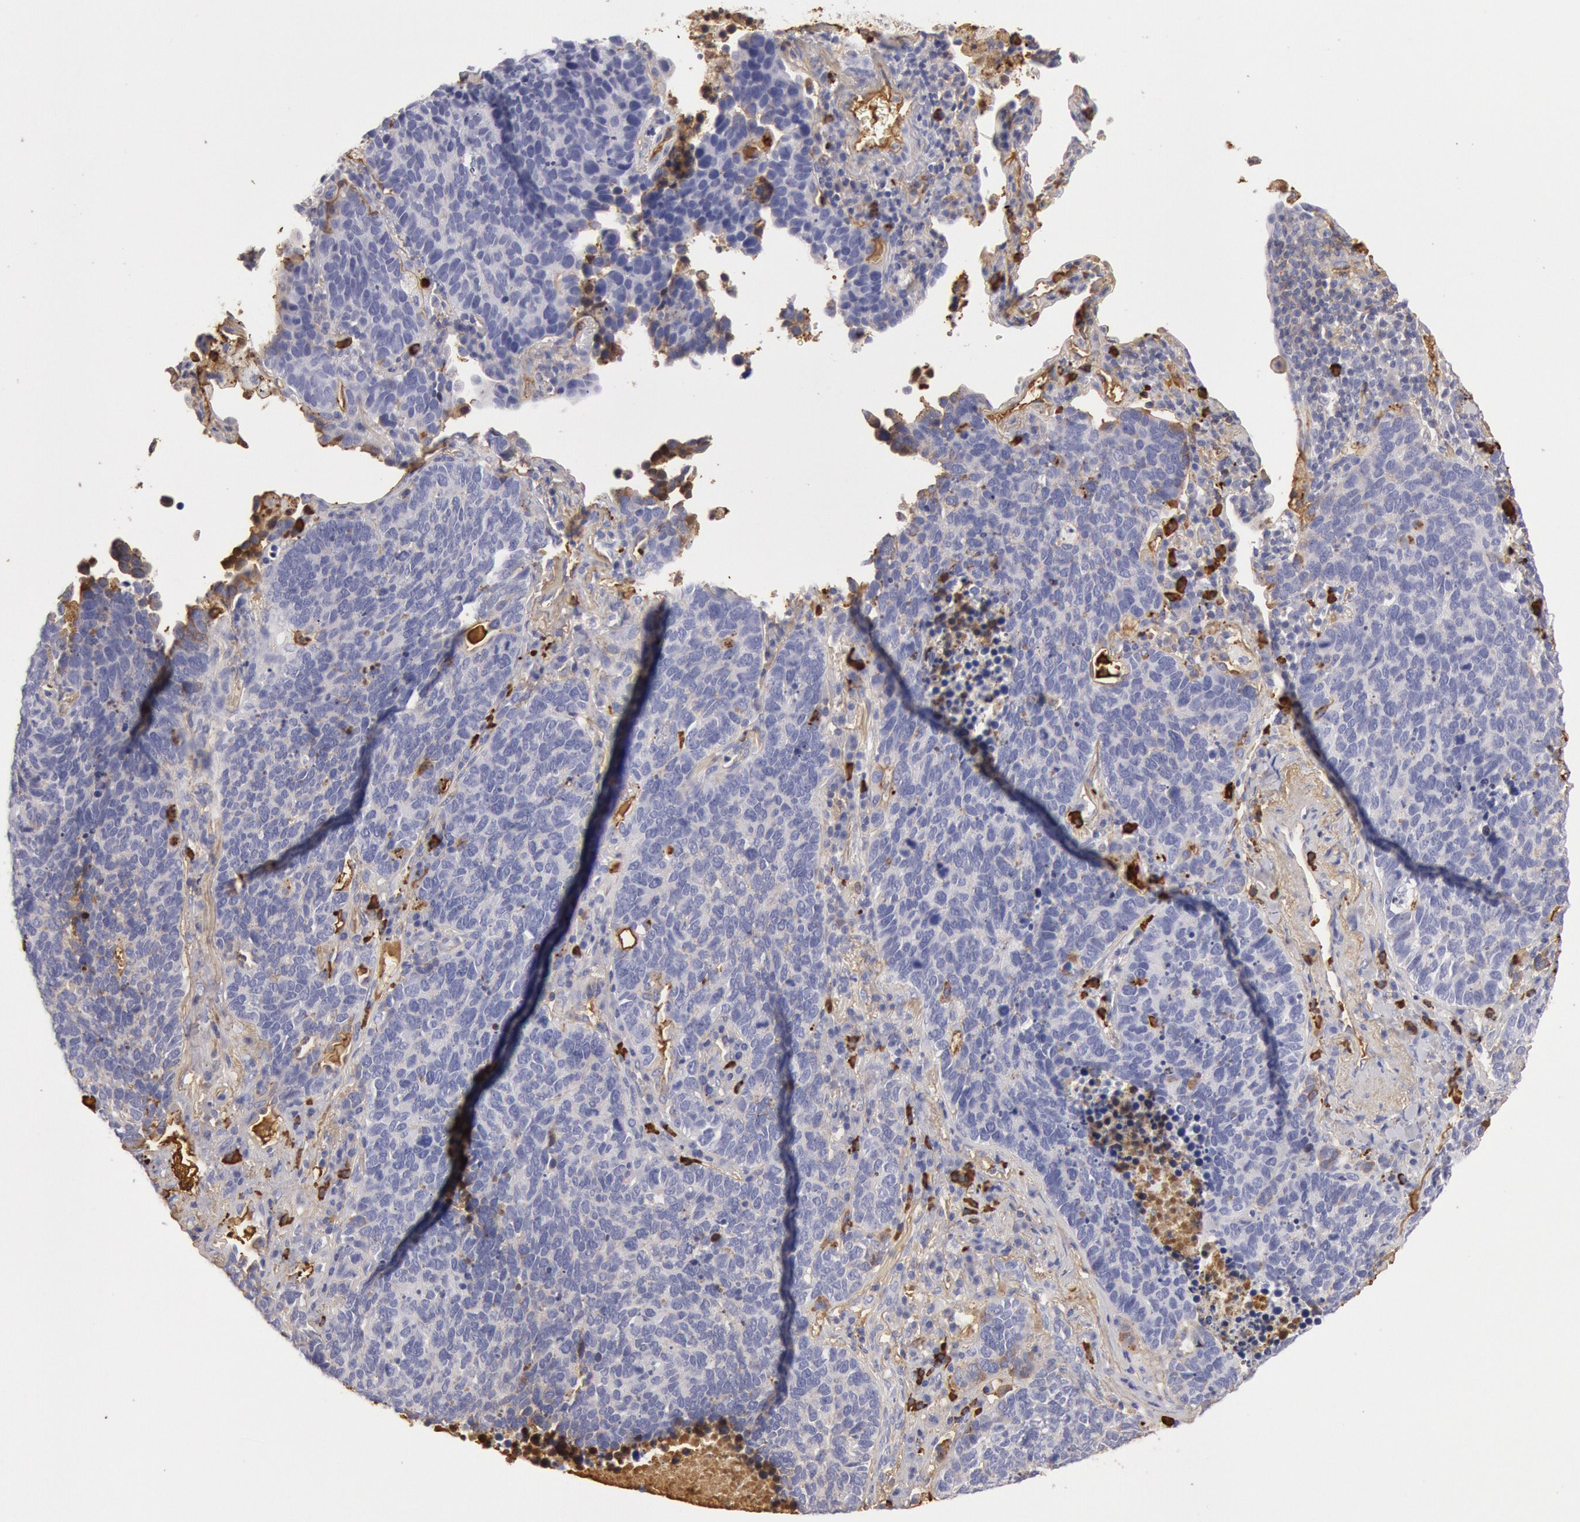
{"staining": {"intensity": "negative", "quantity": "none", "location": "none"}, "tissue": "lung cancer", "cell_type": "Tumor cells", "image_type": "cancer", "snomed": [{"axis": "morphology", "description": "Neoplasm, malignant, NOS"}, {"axis": "topography", "description": "Lung"}], "caption": "A high-resolution photomicrograph shows IHC staining of lung malignant neoplasm, which displays no significant positivity in tumor cells.", "gene": "IGHA1", "patient": {"sex": "female", "age": 75}}